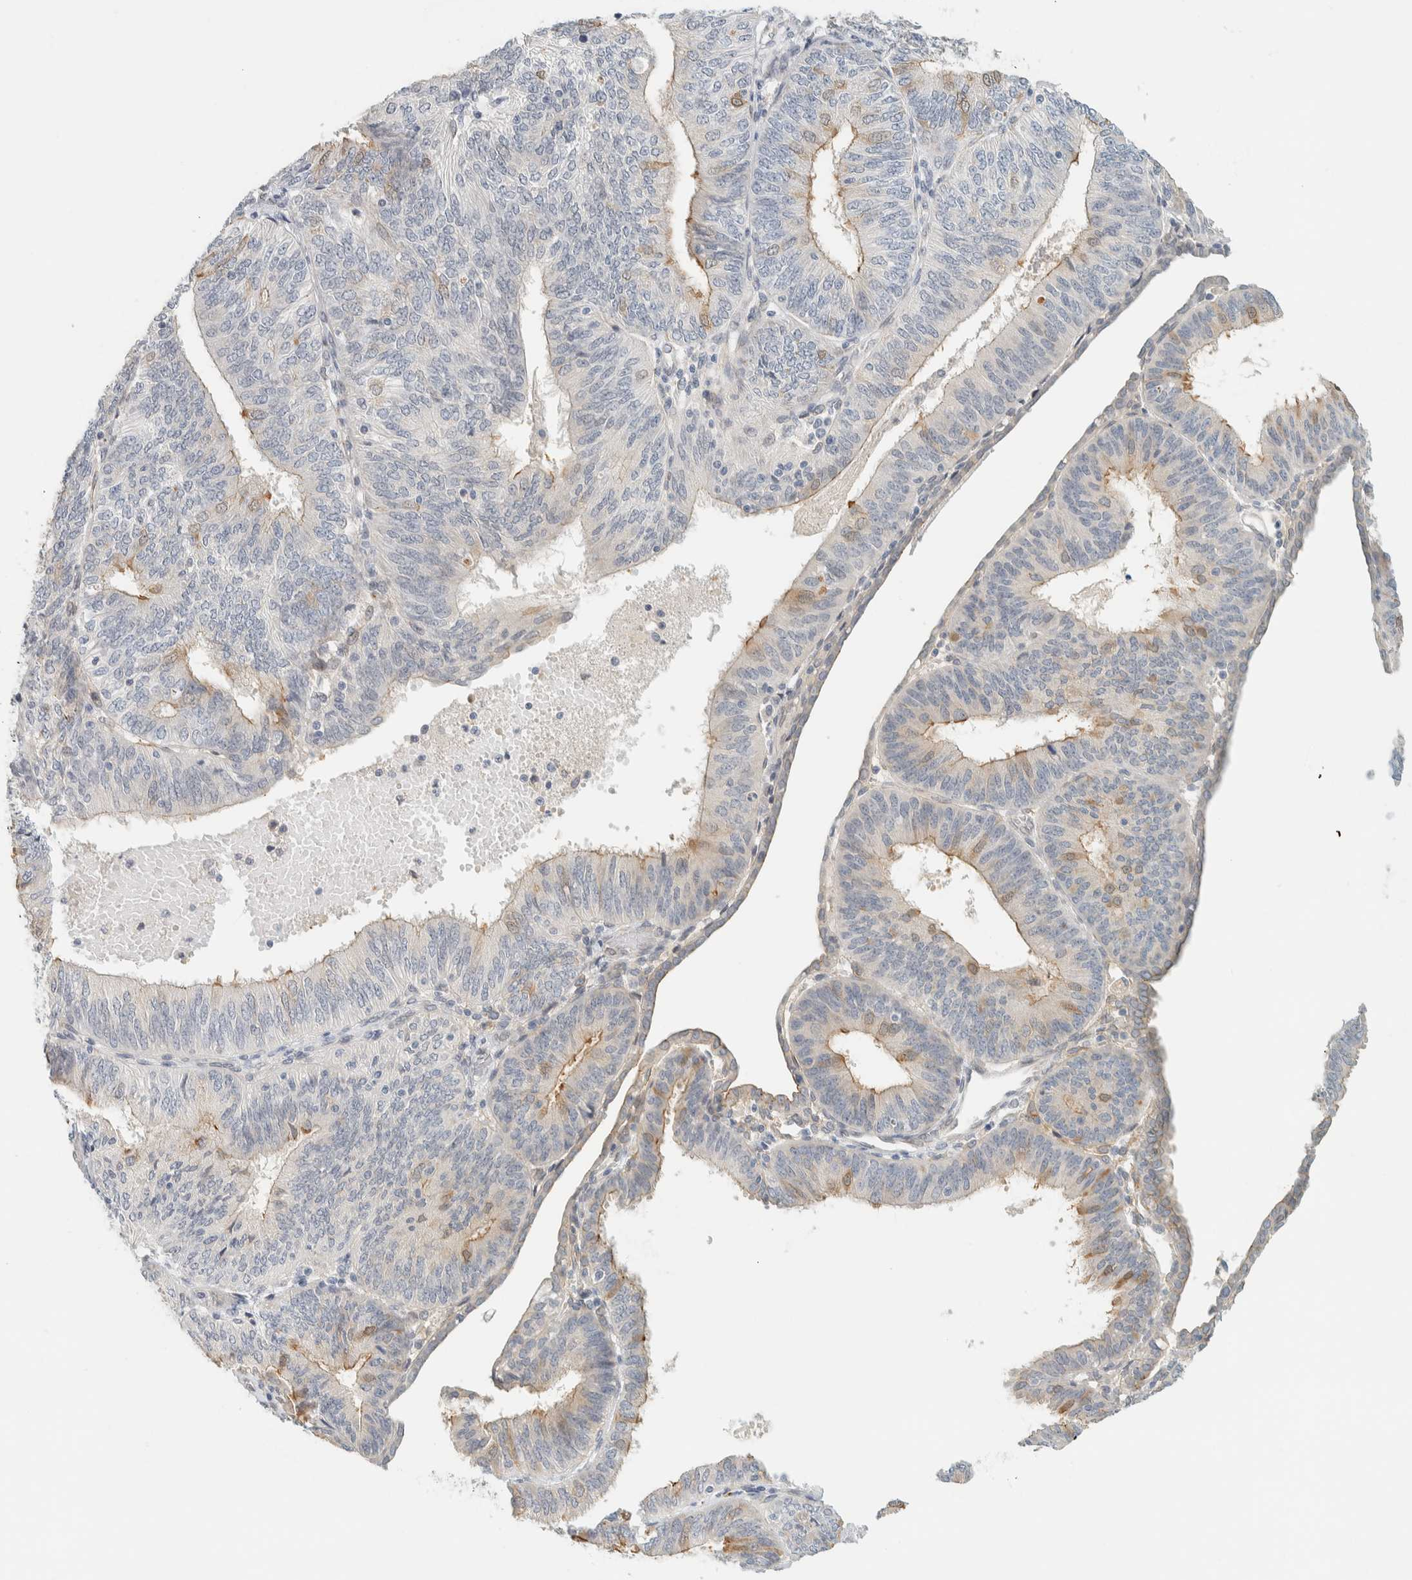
{"staining": {"intensity": "weak", "quantity": "<25%", "location": "cytoplasmic/membranous"}, "tissue": "endometrial cancer", "cell_type": "Tumor cells", "image_type": "cancer", "snomed": [{"axis": "morphology", "description": "Adenocarcinoma, NOS"}, {"axis": "topography", "description": "Endometrium"}], "caption": "Immunohistochemical staining of human adenocarcinoma (endometrial) shows no significant positivity in tumor cells.", "gene": "C1QTNF12", "patient": {"sex": "female", "age": 58}}